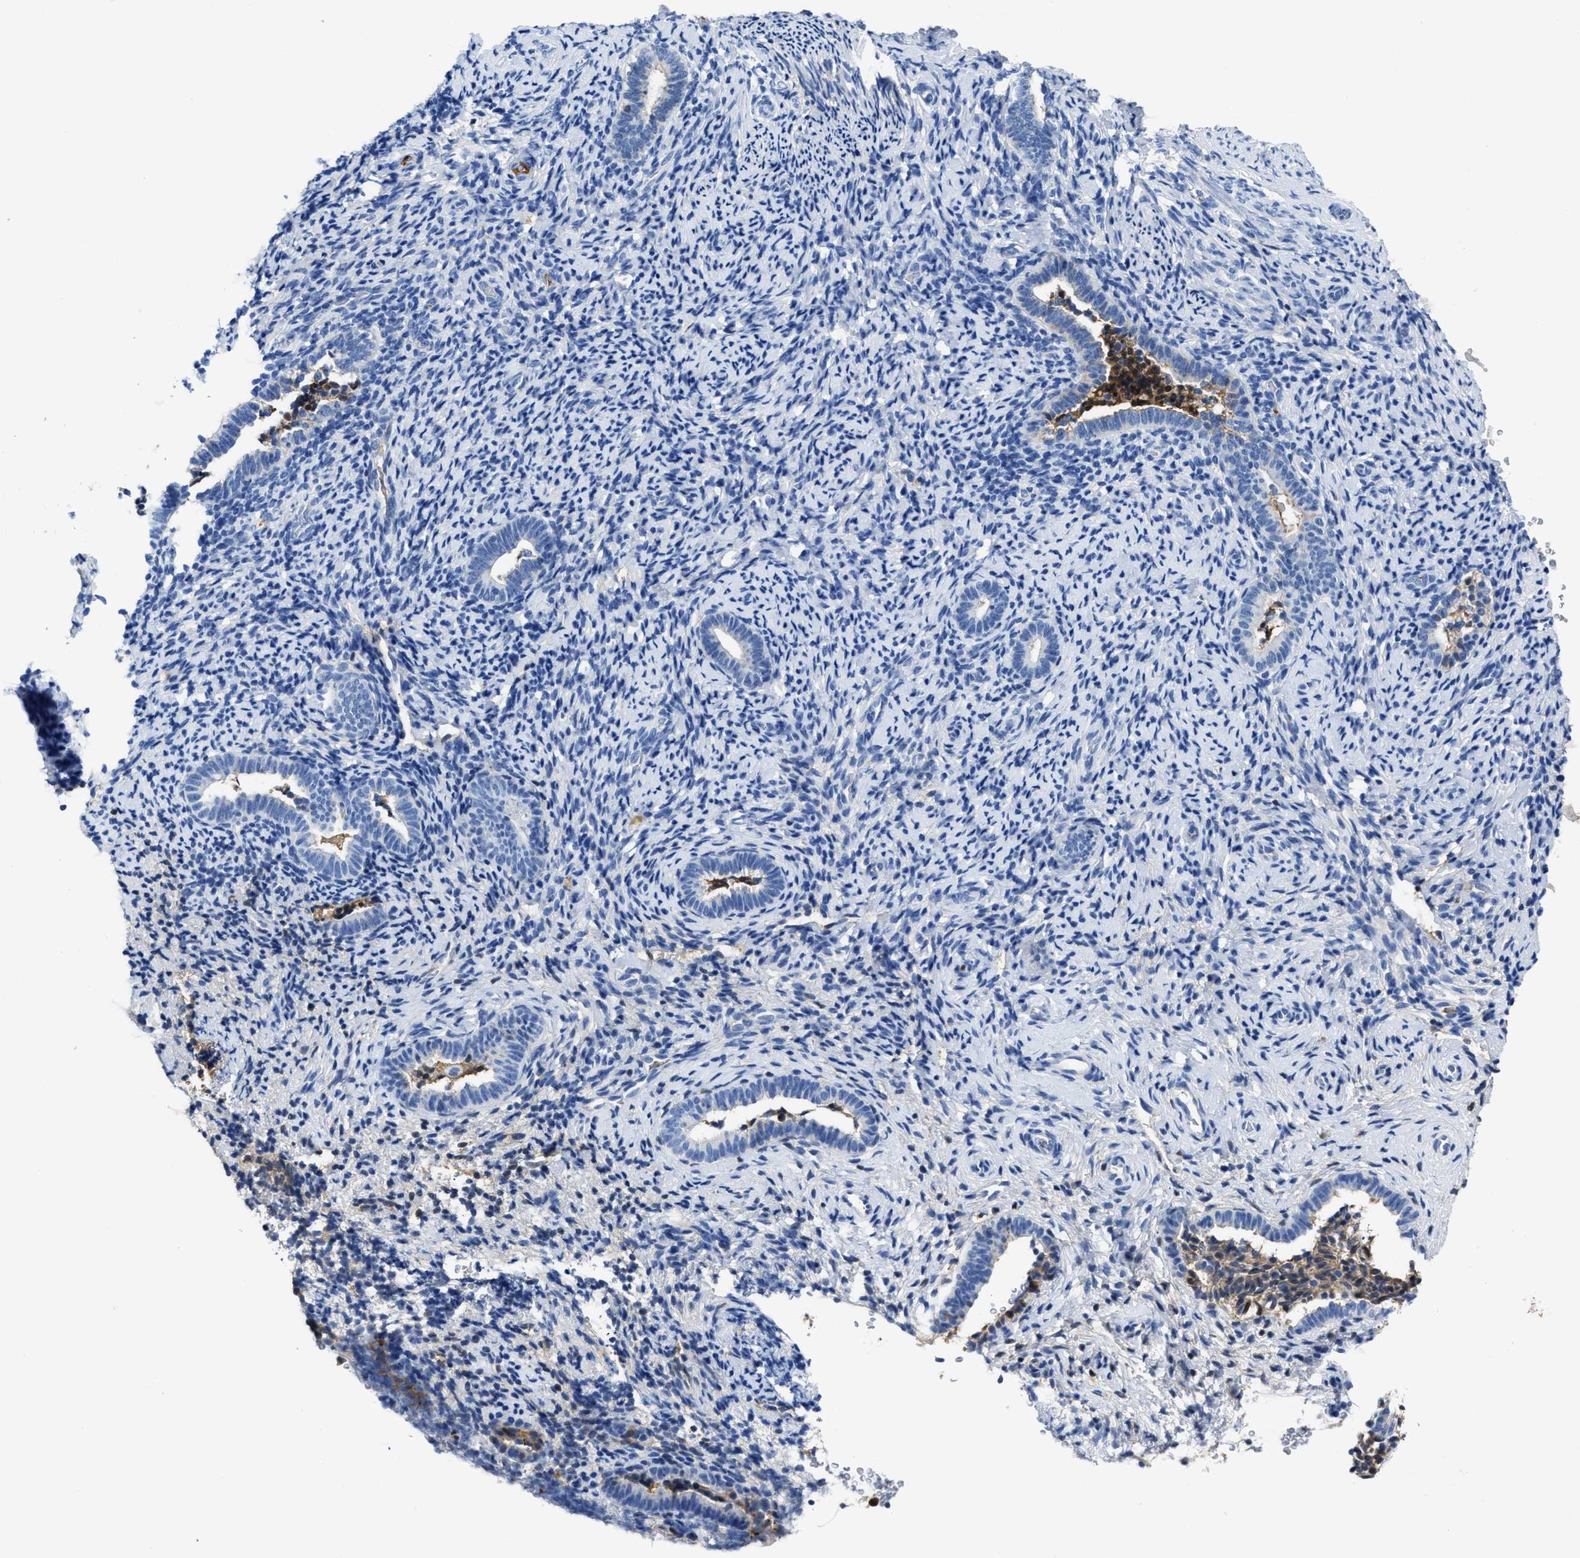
{"staining": {"intensity": "negative", "quantity": "none", "location": "none"}, "tissue": "endometrium", "cell_type": "Cells in endometrial stroma", "image_type": "normal", "snomed": [{"axis": "morphology", "description": "Normal tissue, NOS"}, {"axis": "topography", "description": "Endometrium"}], "caption": "This micrograph is of unremarkable endometrium stained with immunohistochemistry (IHC) to label a protein in brown with the nuclei are counter-stained blue. There is no staining in cells in endometrial stroma. (Brightfield microscopy of DAB (3,3'-diaminobenzidine) immunohistochemistry (IHC) at high magnification).", "gene": "GC", "patient": {"sex": "female", "age": 51}}